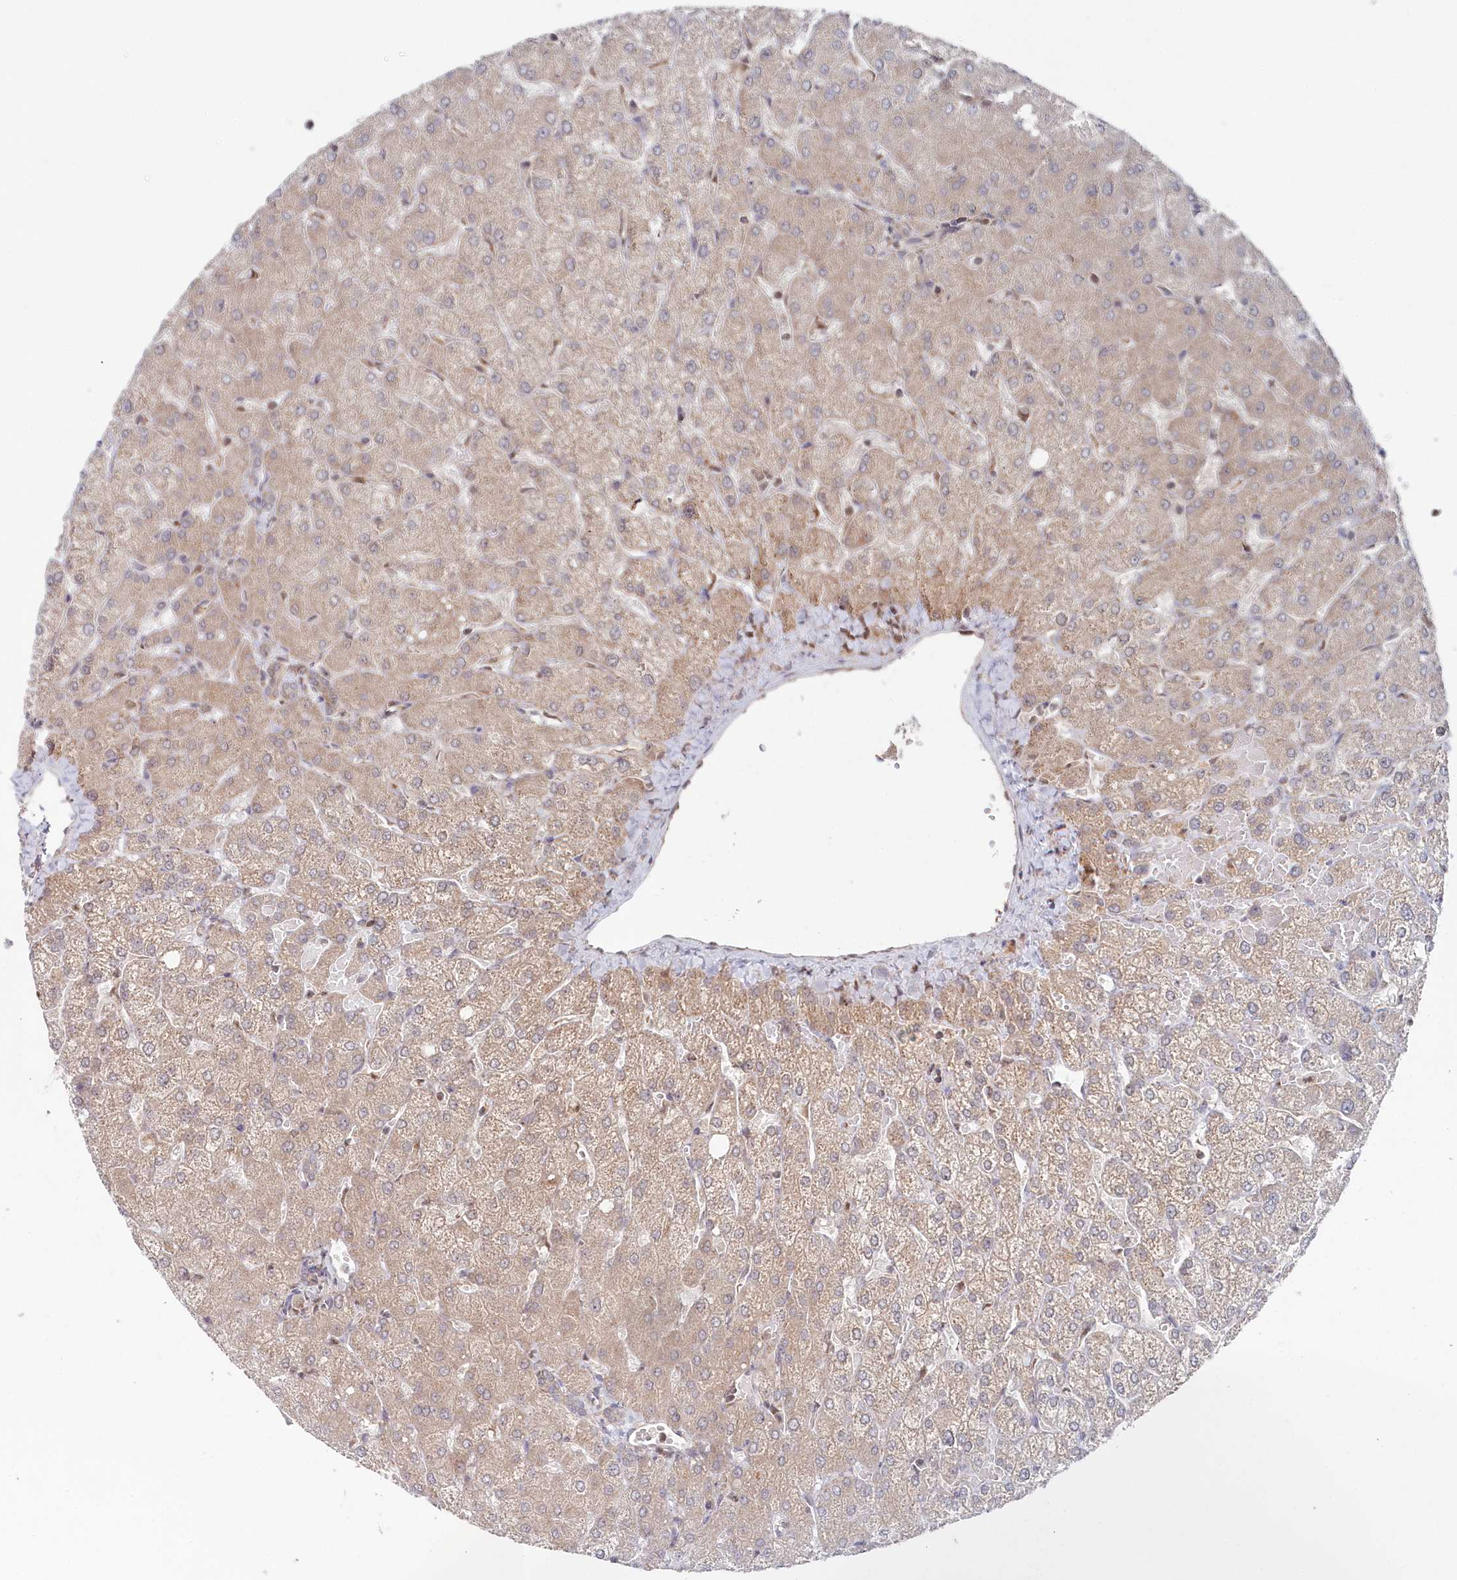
{"staining": {"intensity": "negative", "quantity": "none", "location": "none"}, "tissue": "liver", "cell_type": "Cholangiocytes", "image_type": "normal", "snomed": [{"axis": "morphology", "description": "Normal tissue, NOS"}, {"axis": "topography", "description": "Liver"}], "caption": "IHC histopathology image of benign liver: liver stained with DAB (3,3'-diaminobenzidine) reveals no significant protein expression in cholangiocytes. Nuclei are stained in blue.", "gene": "WAPL", "patient": {"sex": "female", "age": 54}}